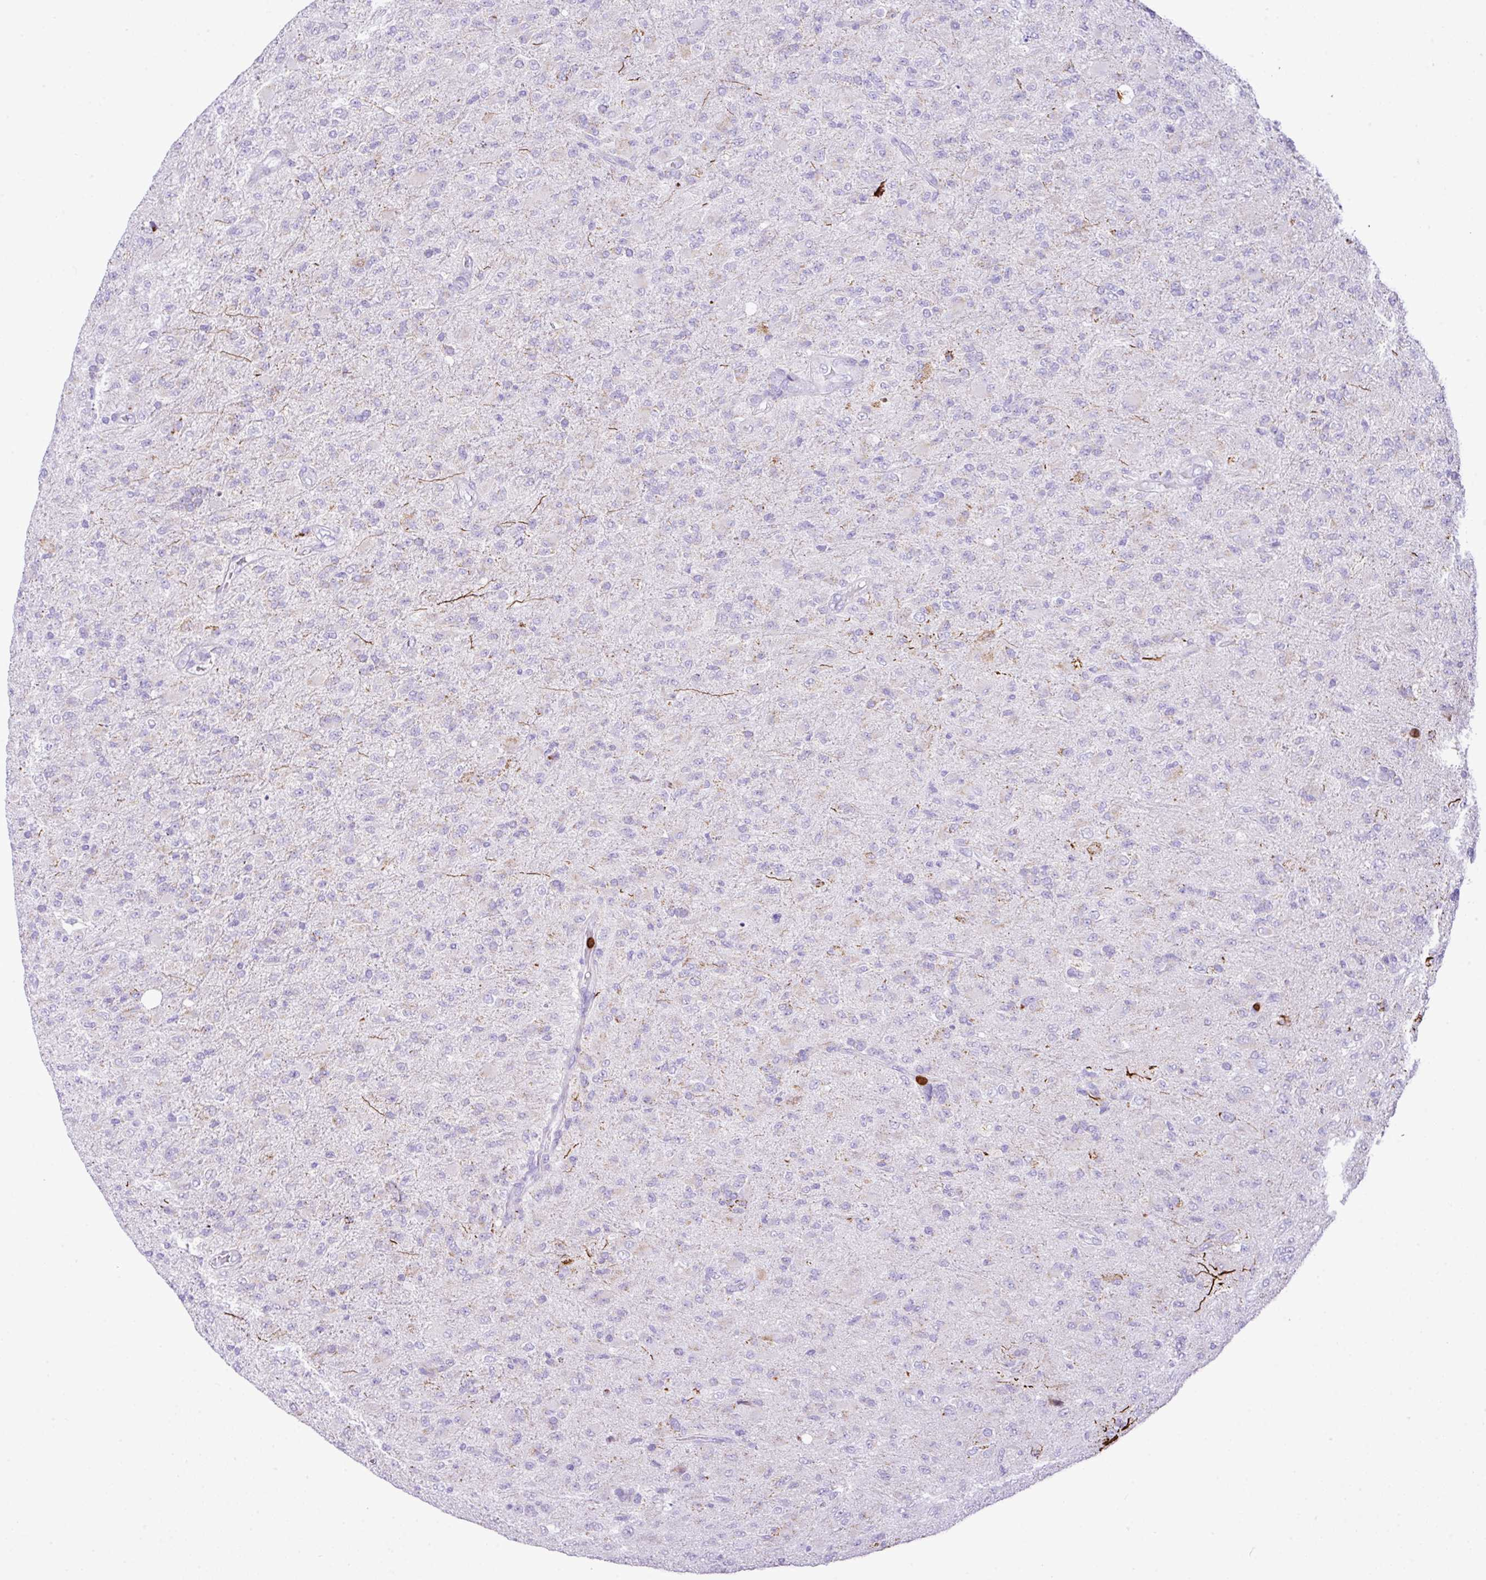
{"staining": {"intensity": "moderate", "quantity": "<25%", "location": "cytoplasmic/membranous"}, "tissue": "glioma", "cell_type": "Tumor cells", "image_type": "cancer", "snomed": [{"axis": "morphology", "description": "Glioma, malignant, Low grade"}, {"axis": "topography", "description": "Brain"}], "caption": "Immunohistochemical staining of malignant glioma (low-grade) exhibits low levels of moderate cytoplasmic/membranous staining in approximately <25% of tumor cells.", "gene": "RCAN2", "patient": {"sex": "male", "age": 65}}